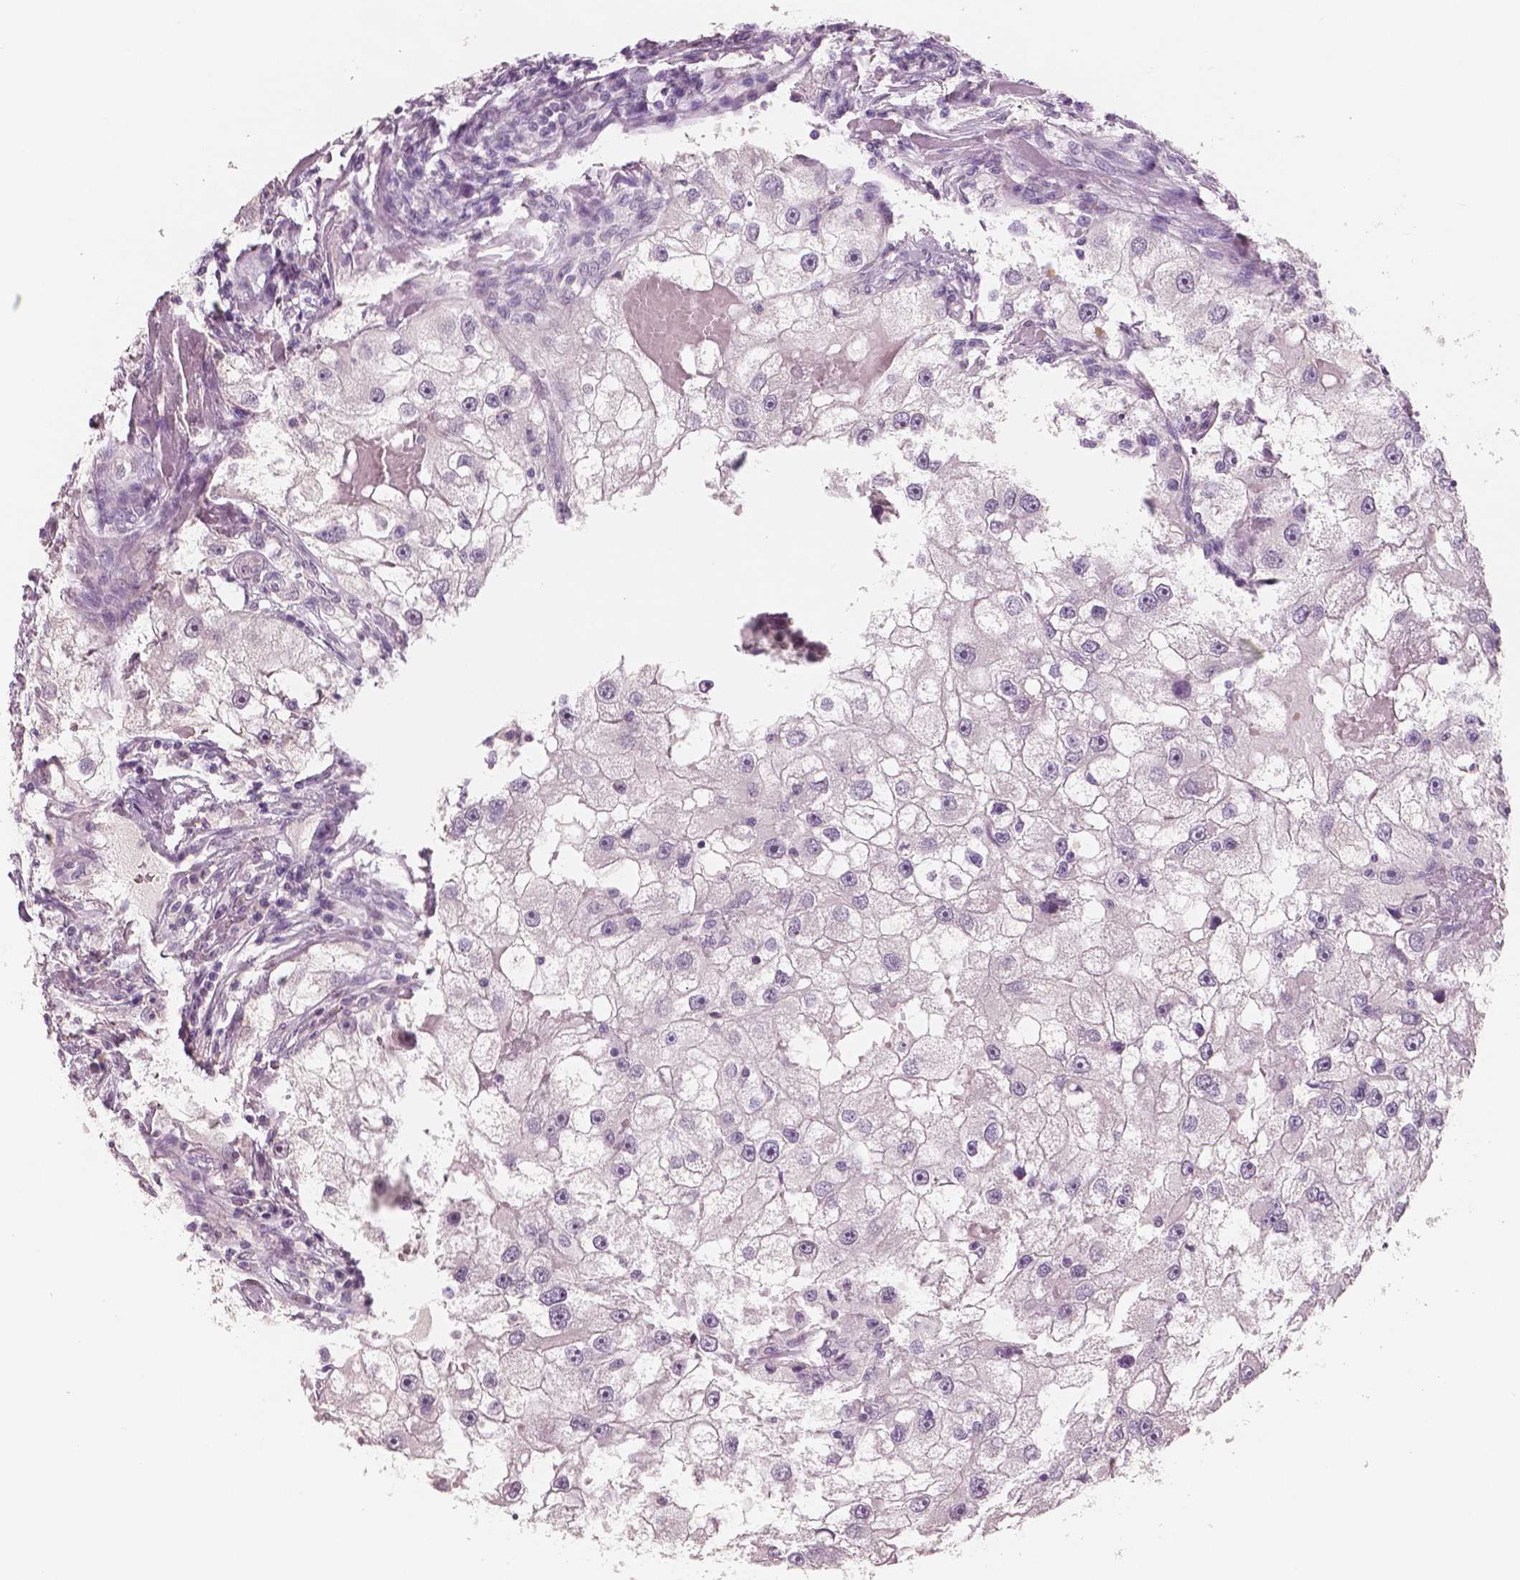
{"staining": {"intensity": "negative", "quantity": "none", "location": "none"}, "tissue": "renal cancer", "cell_type": "Tumor cells", "image_type": "cancer", "snomed": [{"axis": "morphology", "description": "Adenocarcinoma, NOS"}, {"axis": "topography", "description": "Kidney"}], "caption": "IHC of renal adenocarcinoma reveals no positivity in tumor cells.", "gene": "NECAB1", "patient": {"sex": "male", "age": 63}}